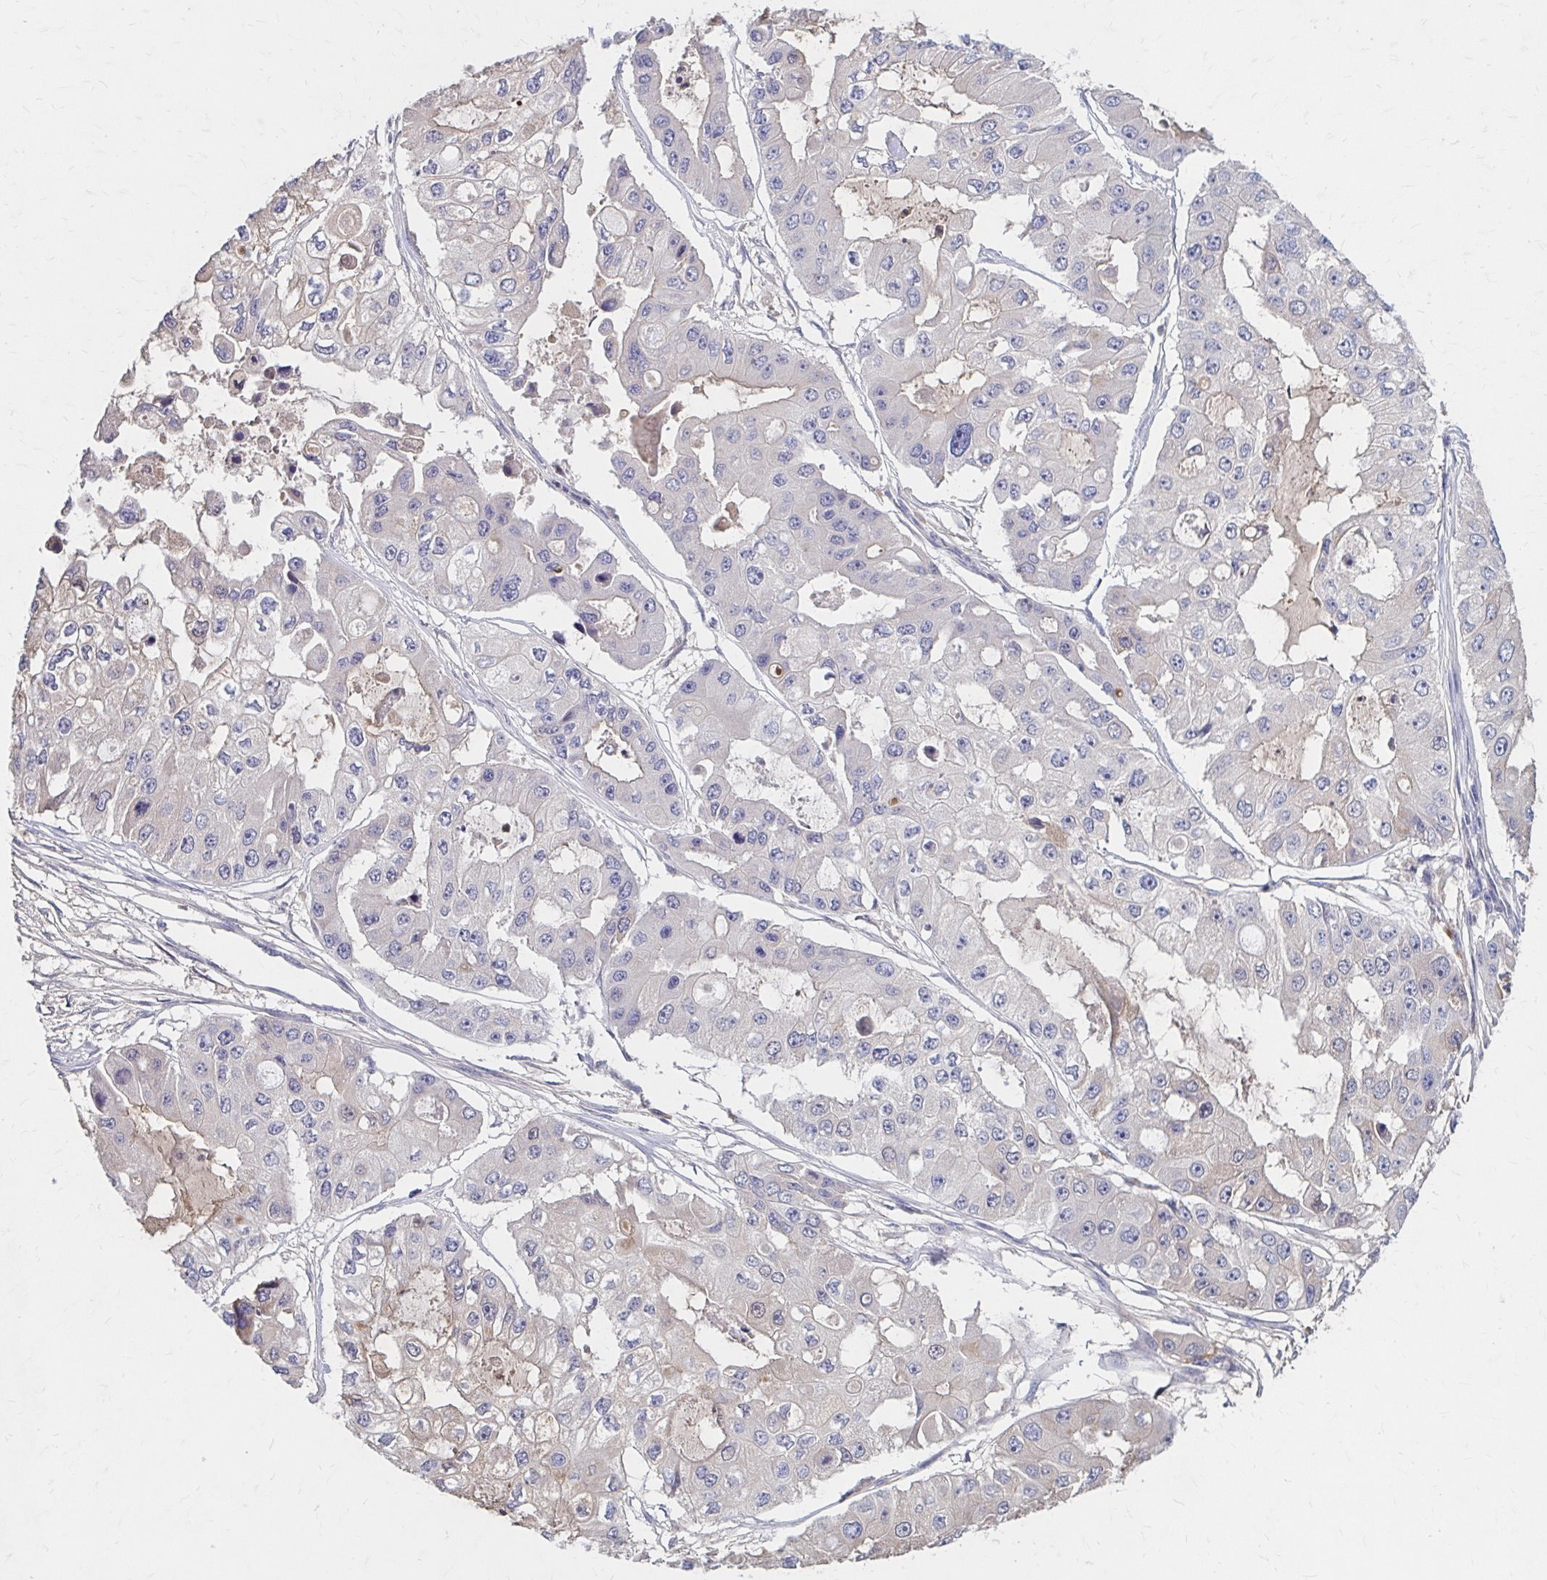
{"staining": {"intensity": "weak", "quantity": "<25%", "location": "cytoplasmic/membranous"}, "tissue": "ovarian cancer", "cell_type": "Tumor cells", "image_type": "cancer", "snomed": [{"axis": "morphology", "description": "Cystadenocarcinoma, serous, NOS"}, {"axis": "topography", "description": "Ovary"}], "caption": "Serous cystadenocarcinoma (ovarian) was stained to show a protein in brown. There is no significant positivity in tumor cells.", "gene": "HMGCS2", "patient": {"sex": "female", "age": 56}}